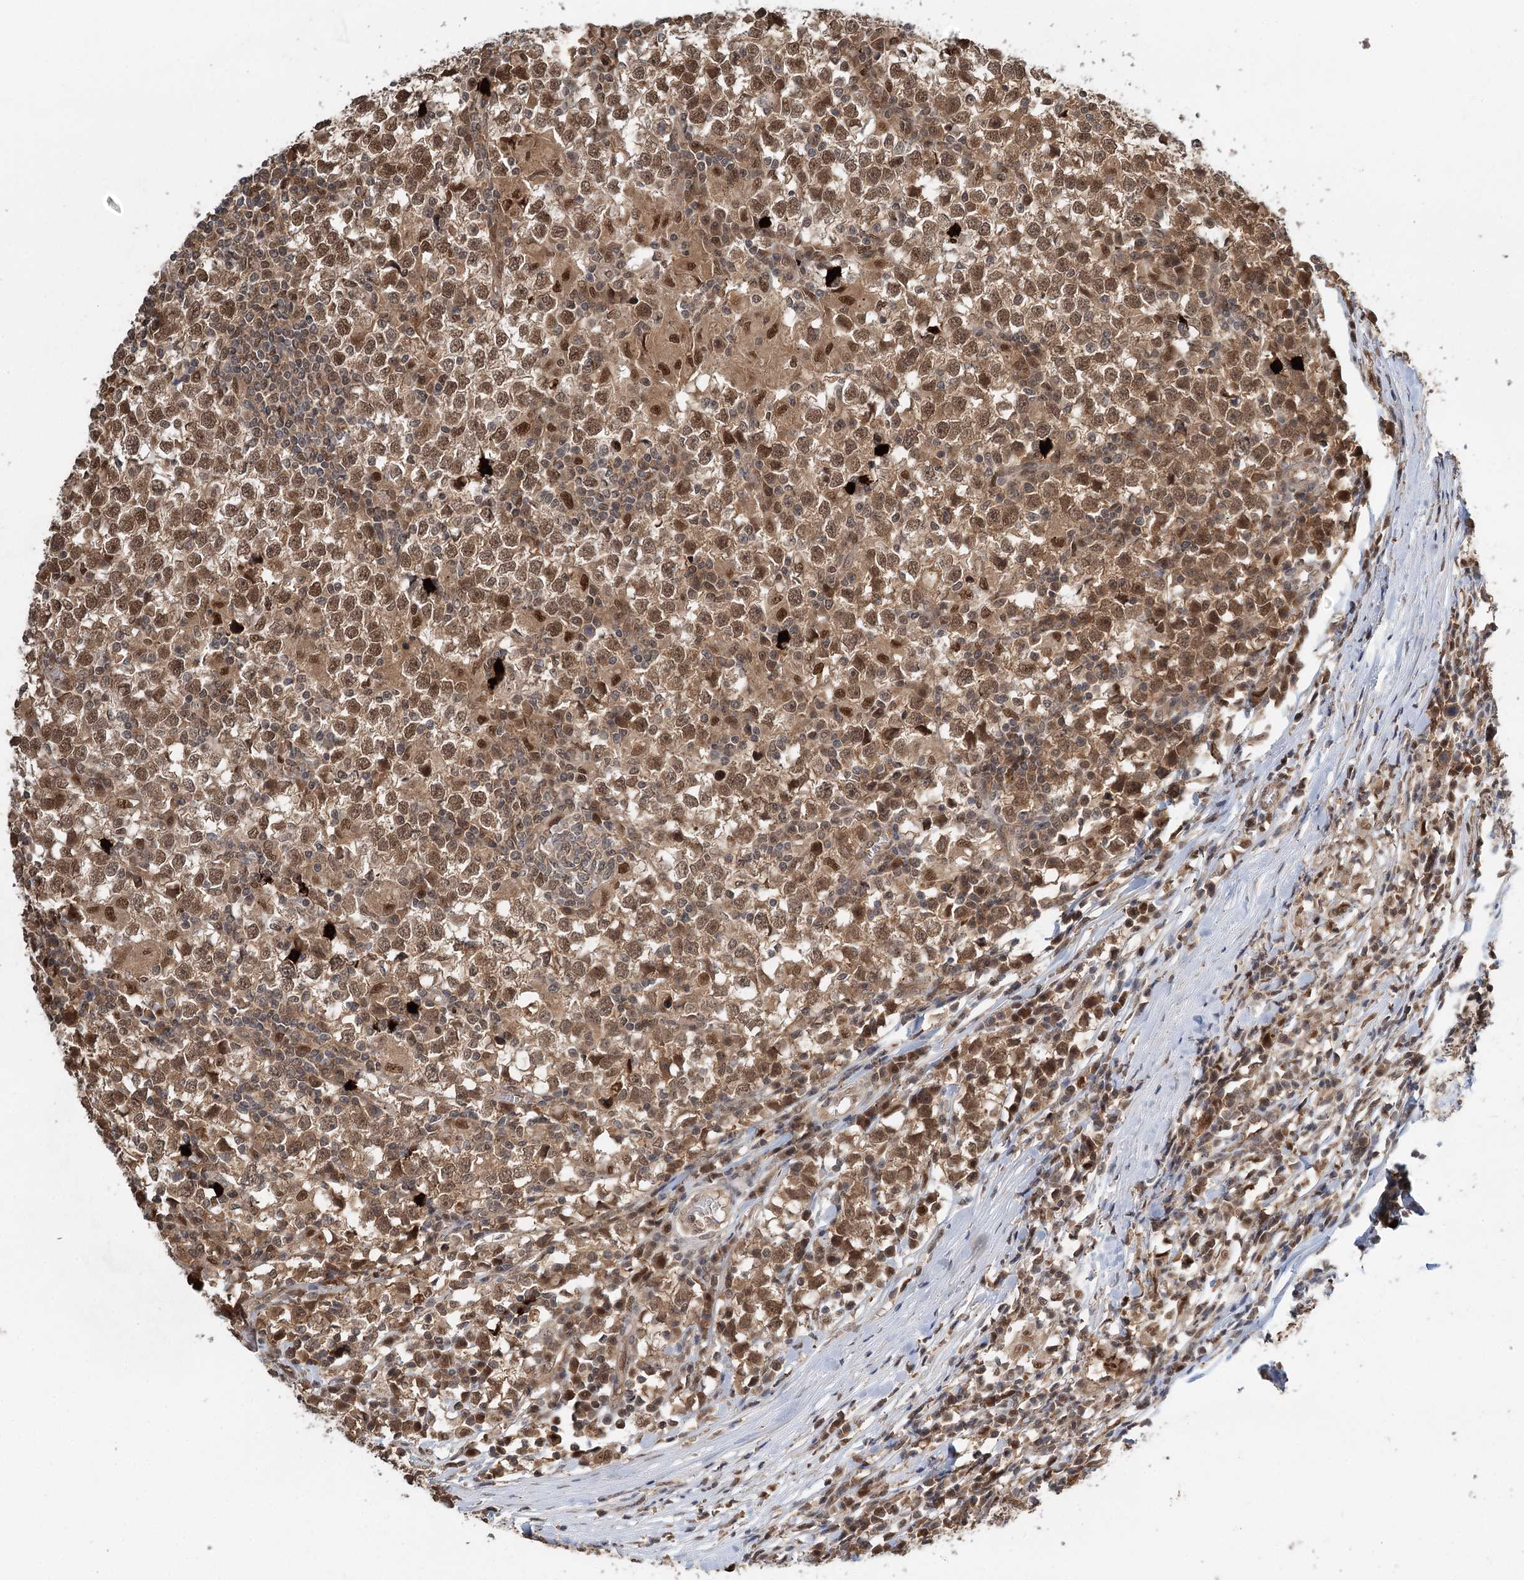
{"staining": {"intensity": "moderate", "quantity": ">75%", "location": "cytoplasmic/membranous,nuclear"}, "tissue": "testis cancer", "cell_type": "Tumor cells", "image_type": "cancer", "snomed": [{"axis": "morphology", "description": "Seminoma, NOS"}, {"axis": "topography", "description": "Testis"}], "caption": "Tumor cells show moderate cytoplasmic/membranous and nuclear staining in approximately >75% of cells in testis seminoma.", "gene": "N6AMT1", "patient": {"sex": "male", "age": 65}}